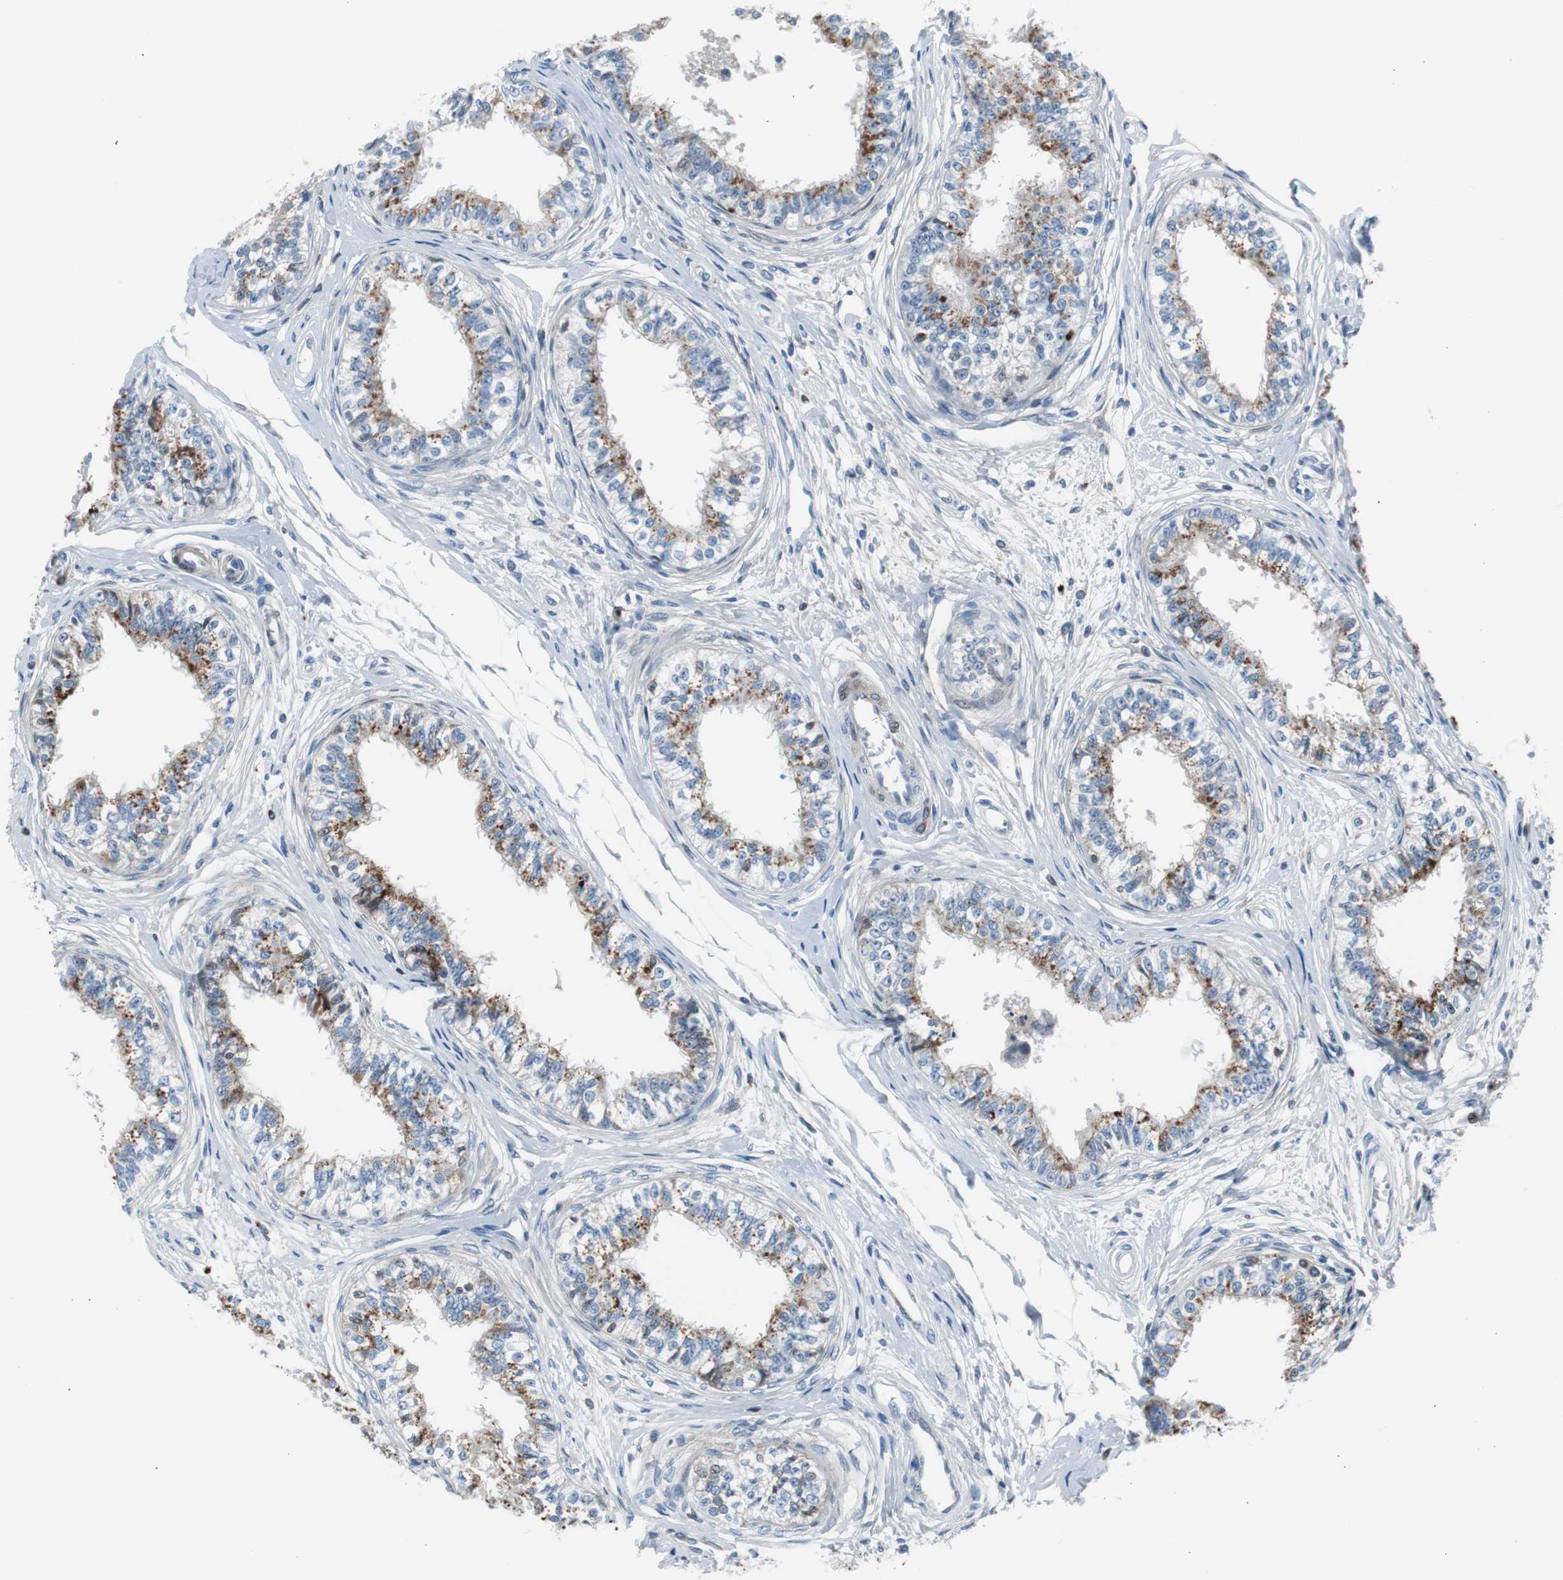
{"staining": {"intensity": "moderate", "quantity": ">75%", "location": "cytoplasmic/membranous"}, "tissue": "epididymis", "cell_type": "Glandular cells", "image_type": "normal", "snomed": [{"axis": "morphology", "description": "Normal tissue, NOS"}, {"axis": "morphology", "description": "Adenocarcinoma, metastatic, NOS"}, {"axis": "topography", "description": "Testis"}, {"axis": "topography", "description": "Epididymis"}], "caption": "Glandular cells exhibit medium levels of moderate cytoplasmic/membranous staining in approximately >75% of cells in normal epididymis.", "gene": "SERPINF1", "patient": {"sex": "male", "age": 26}}